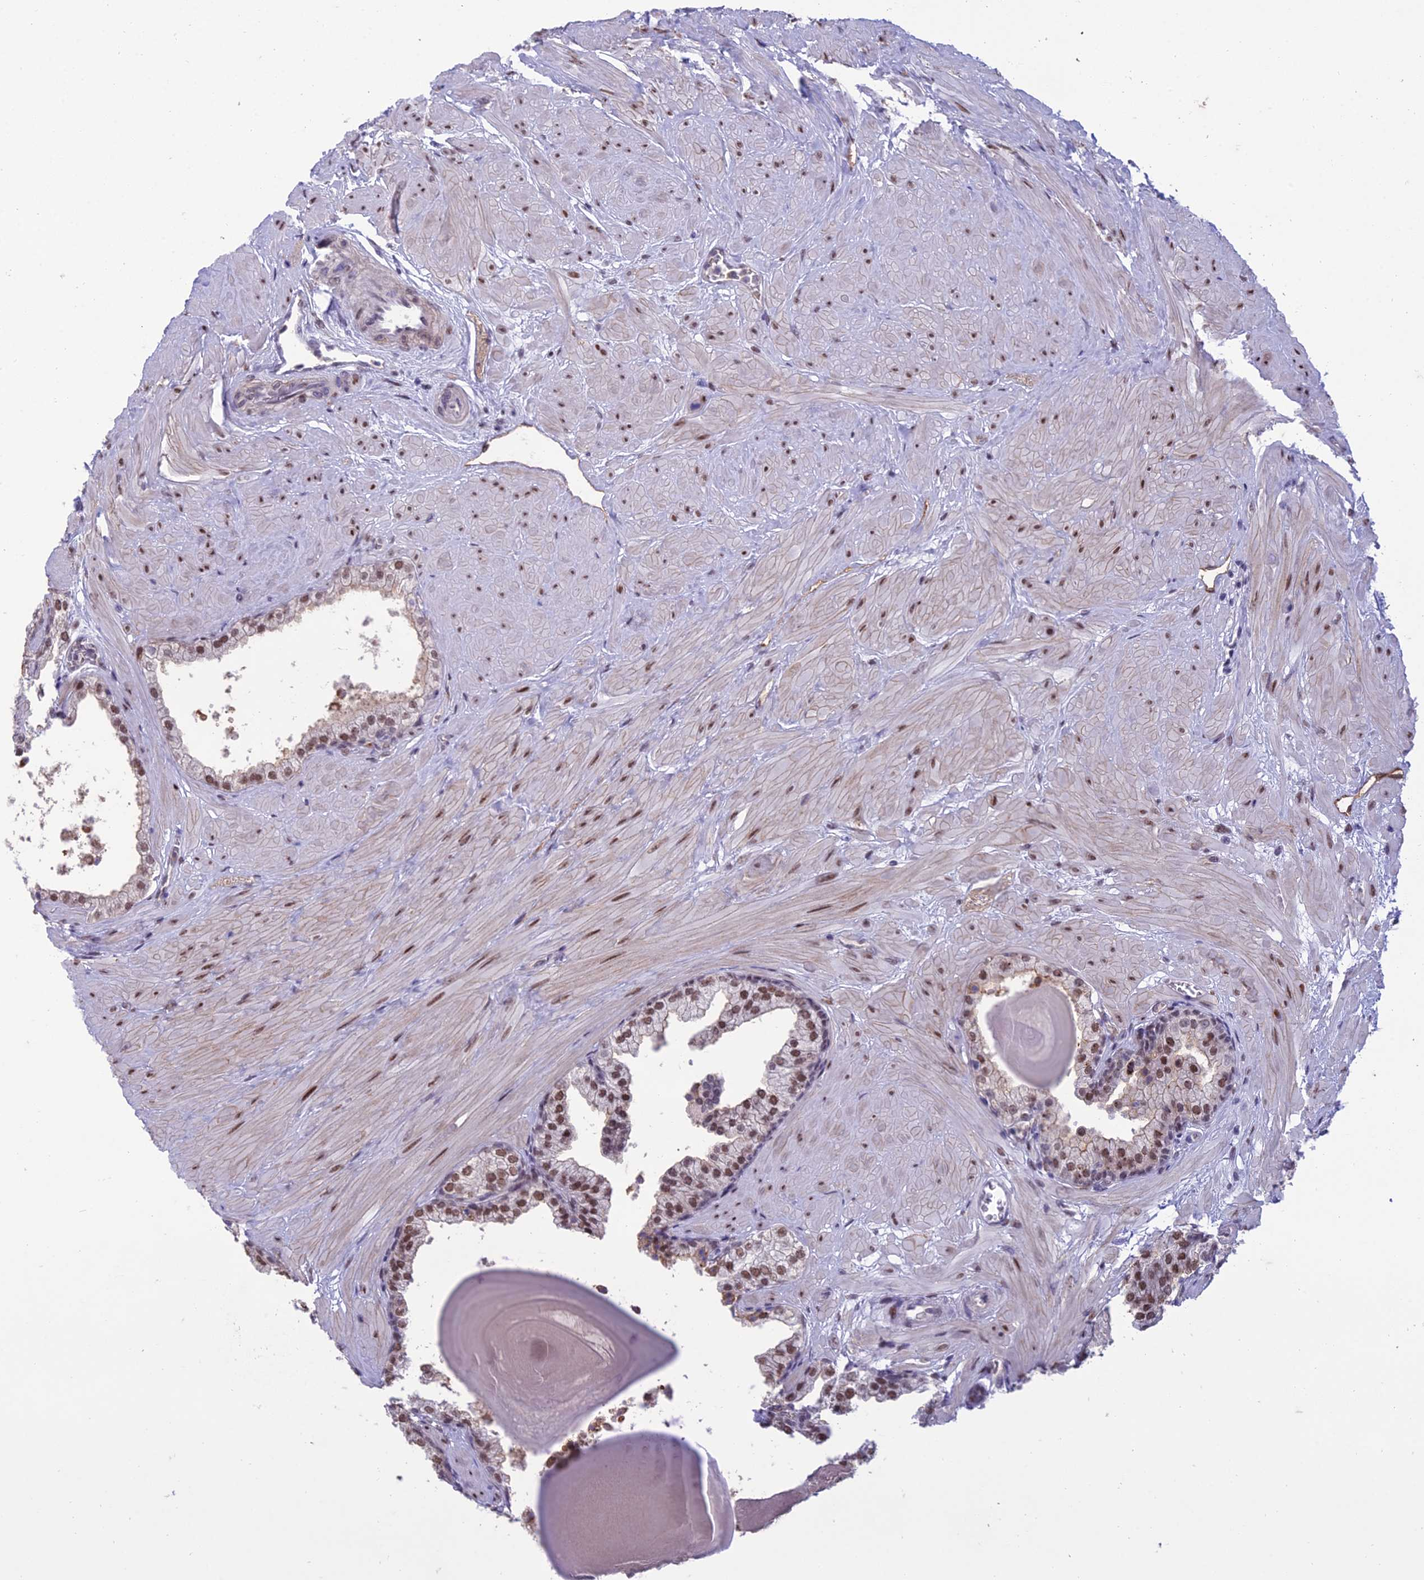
{"staining": {"intensity": "moderate", "quantity": "25%-75%", "location": "nuclear"}, "tissue": "prostate", "cell_type": "Glandular cells", "image_type": "normal", "snomed": [{"axis": "morphology", "description": "Normal tissue, NOS"}, {"axis": "topography", "description": "Prostate"}], "caption": "Moderate nuclear staining is seen in about 25%-75% of glandular cells in normal prostate. The staining was performed using DAB to visualize the protein expression in brown, while the nuclei were stained in blue with hematoxylin (Magnification: 20x).", "gene": "RANBP3", "patient": {"sex": "male", "age": 48}}